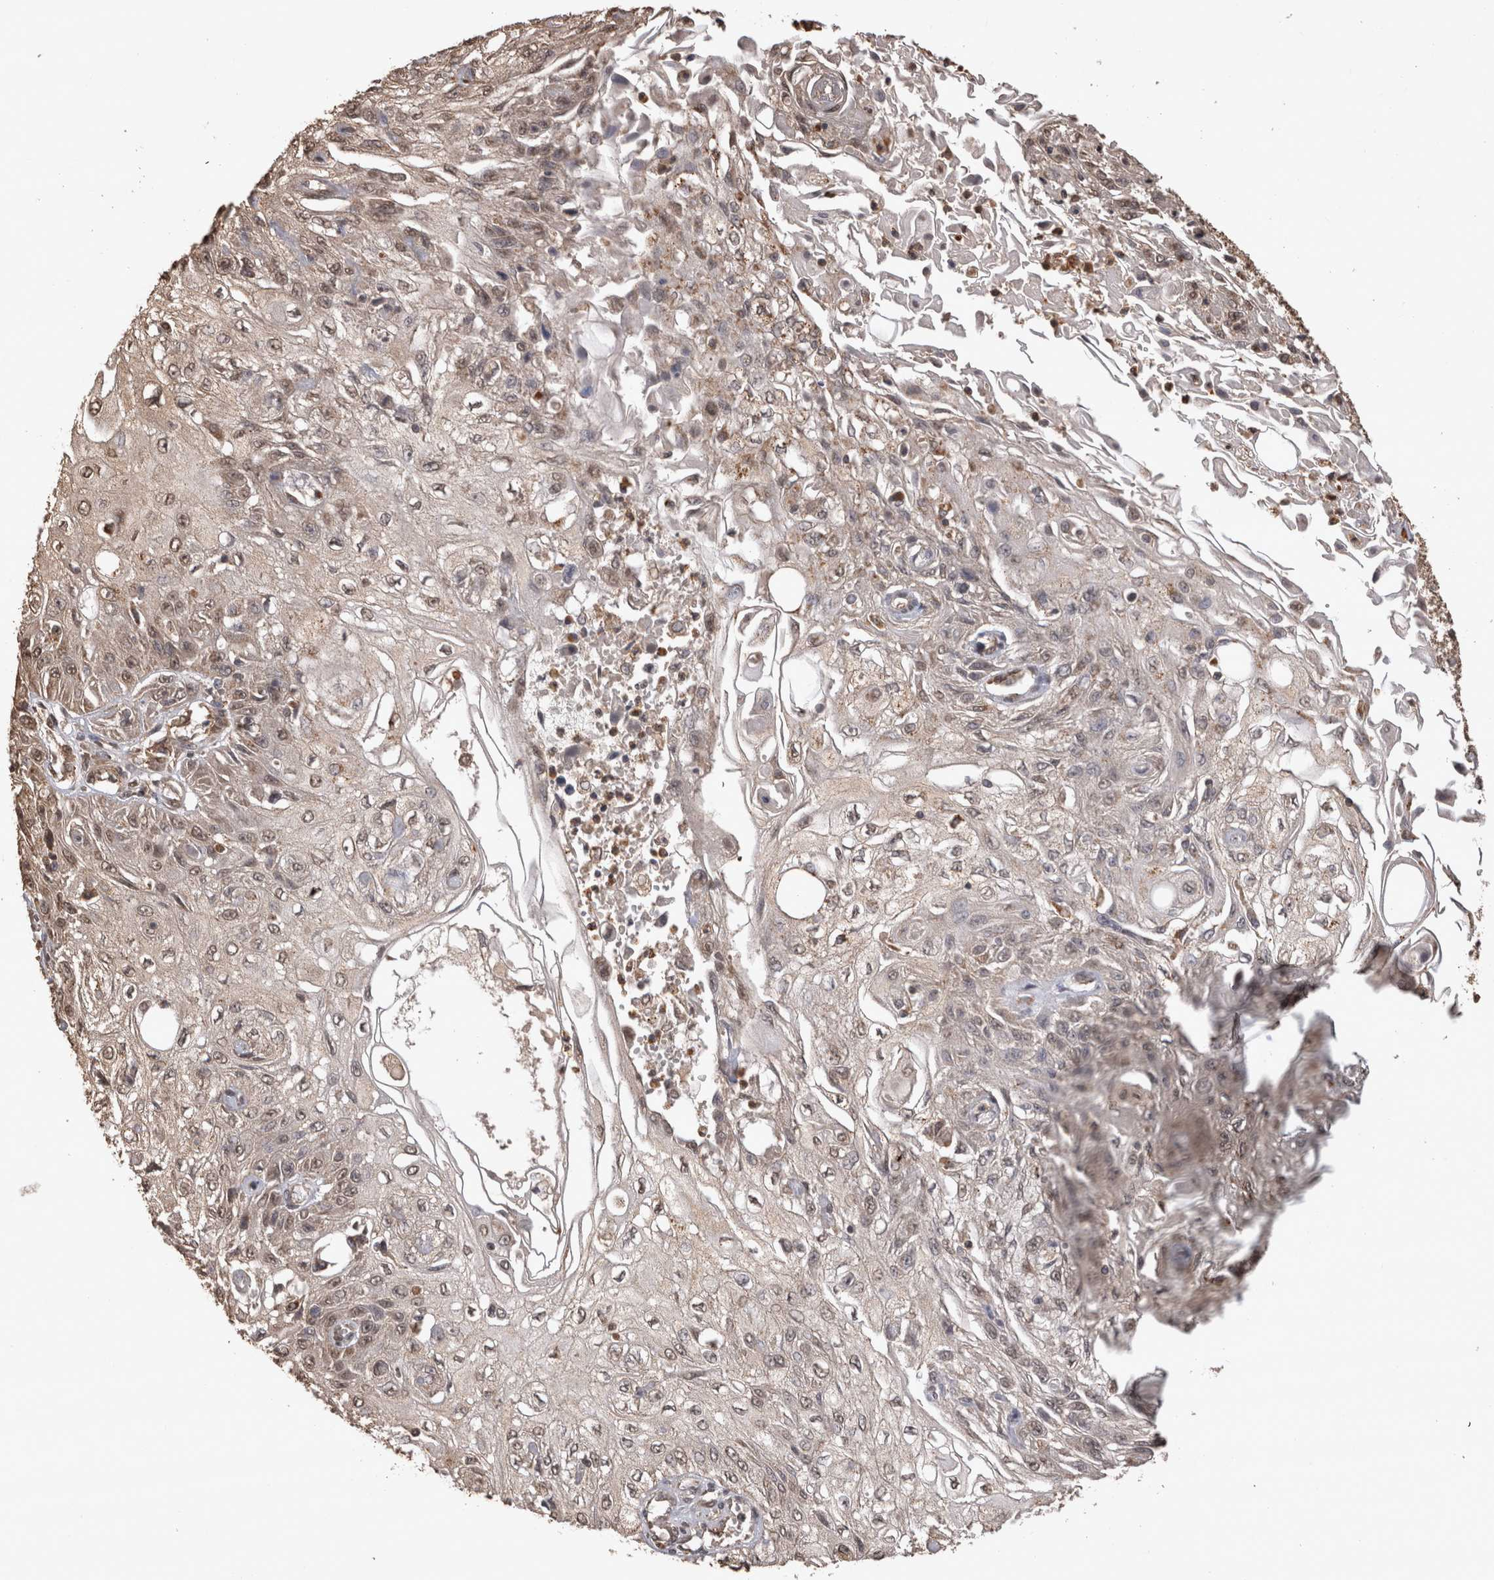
{"staining": {"intensity": "weak", "quantity": ">75%", "location": "cytoplasmic/membranous,nuclear"}, "tissue": "skin cancer", "cell_type": "Tumor cells", "image_type": "cancer", "snomed": [{"axis": "morphology", "description": "Squamous cell carcinoma, NOS"}, {"axis": "morphology", "description": "Squamous cell carcinoma, metastatic, NOS"}, {"axis": "topography", "description": "Skin"}, {"axis": "topography", "description": "Lymph node"}], "caption": "An immunohistochemistry (IHC) histopathology image of tumor tissue is shown. Protein staining in brown highlights weak cytoplasmic/membranous and nuclear positivity in skin cancer (squamous cell carcinoma) within tumor cells.", "gene": "SOCS5", "patient": {"sex": "male", "age": 75}}